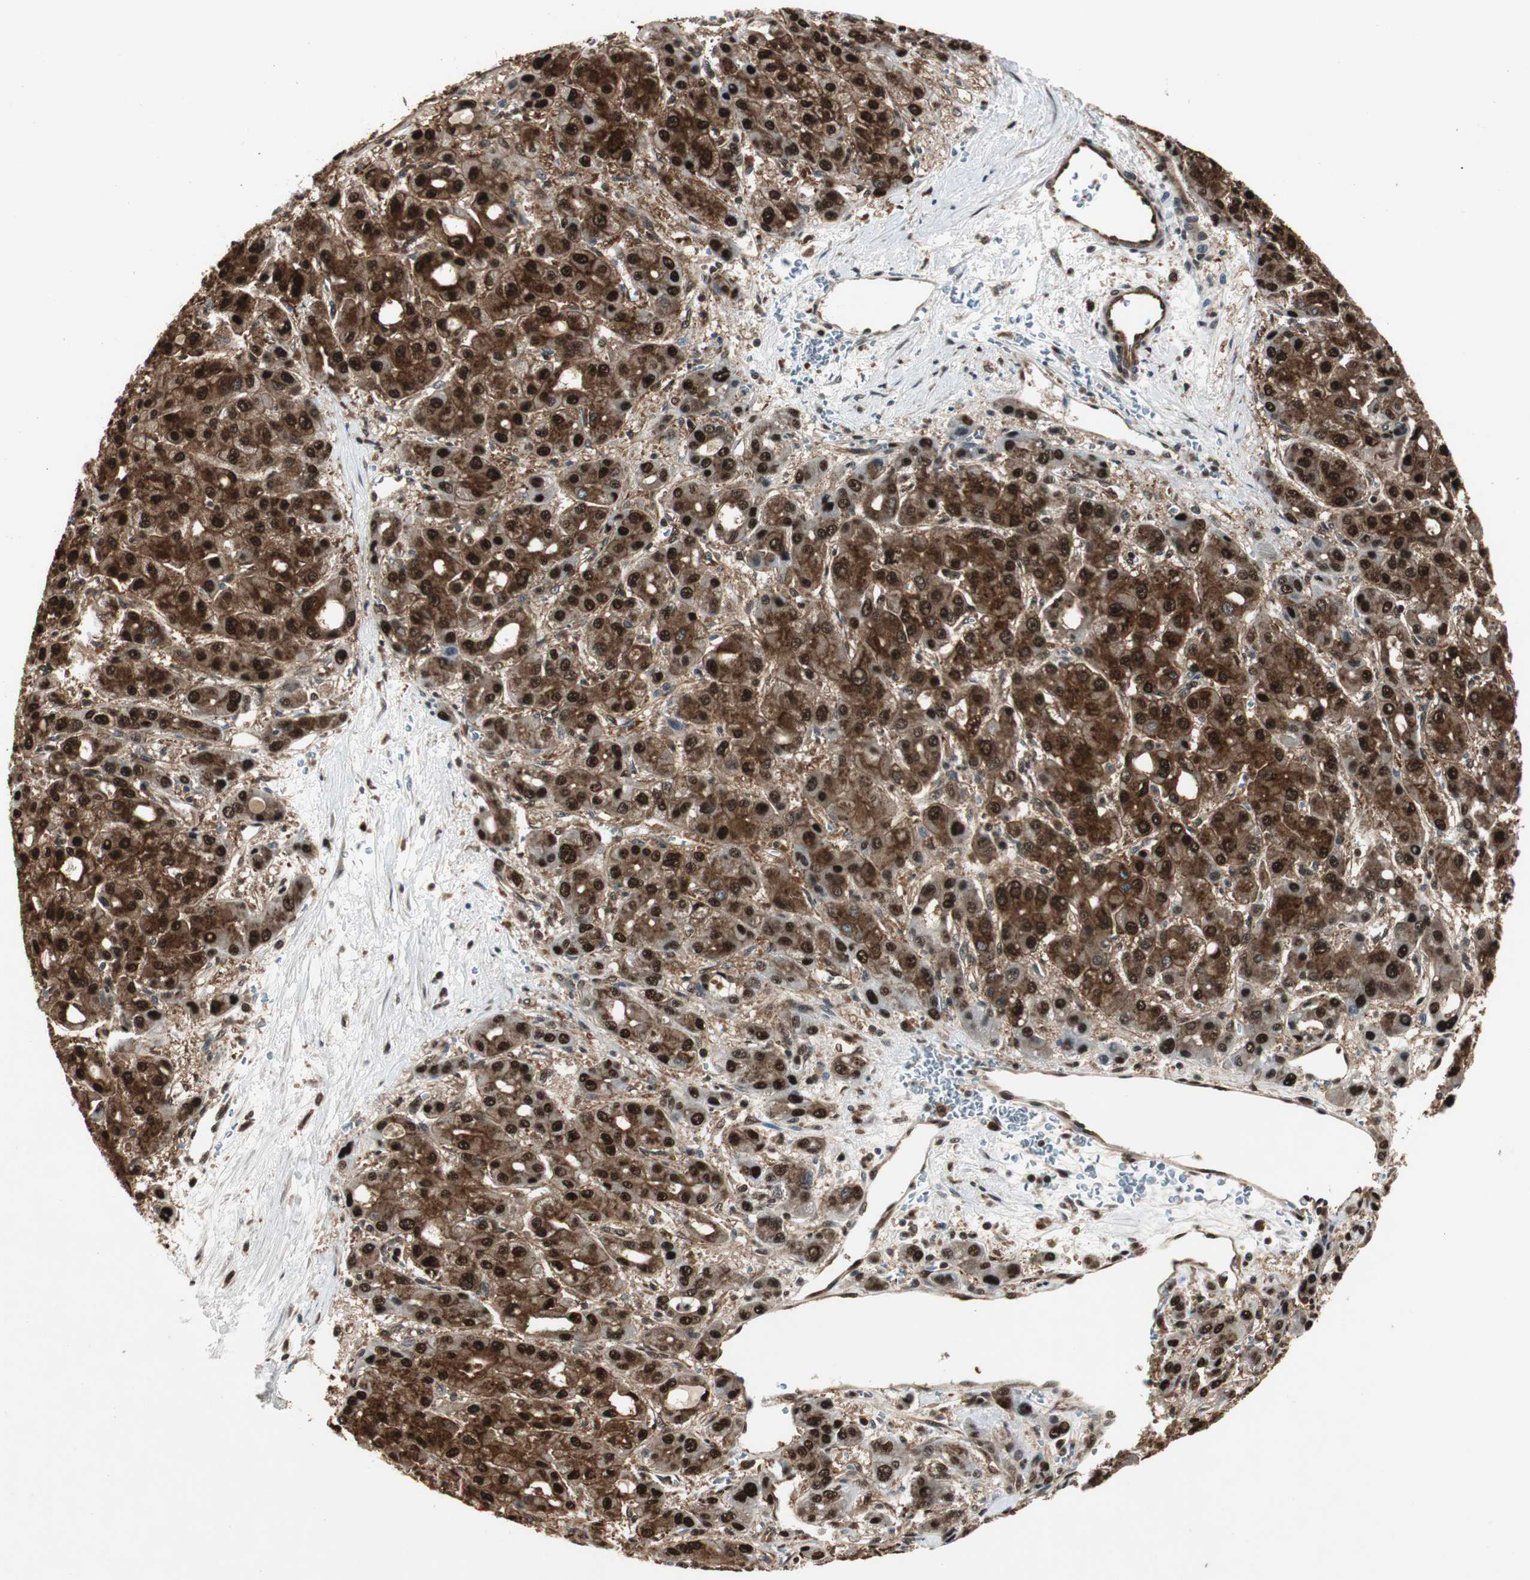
{"staining": {"intensity": "strong", "quantity": ">75%", "location": "cytoplasmic/membranous,nuclear"}, "tissue": "liver cancer", "cell_type": "Tumor cells", "image_type": "cancer", "snomed": [{"axis": "morphology", "description": "Carcinoma, Hepatocellular, NOS"}, {"axis": "topography", "description": "Liver"}], "caption": "Immunohistochemistry histopathology image of liver hepatocellular carcinoma stained for a protein (brown), which reveals high levels of strong cytoplasmic/membranous and nuclear staining in approximately >75% of tumor cells.", "gene": "ACLY", "patient": {"sex": "male", "age": 55}}